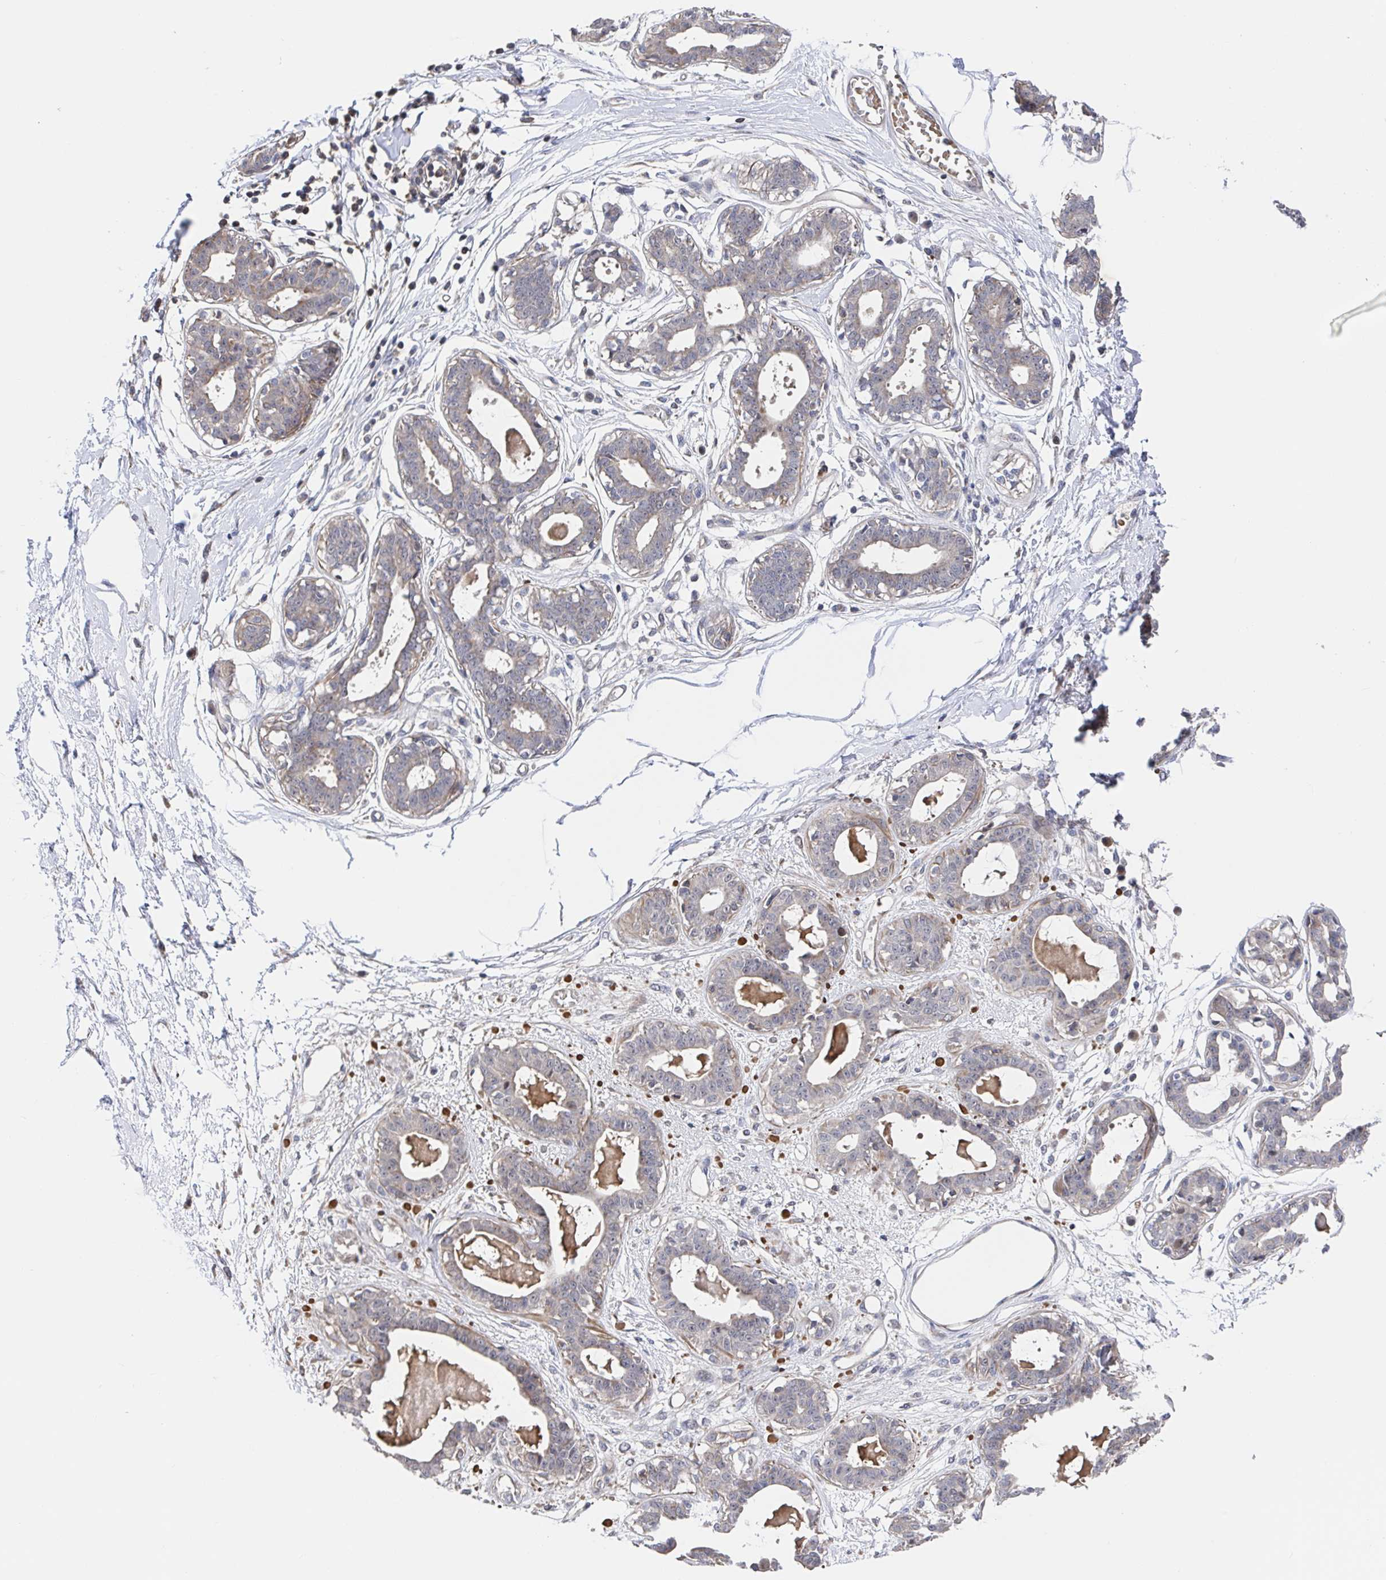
{"staining": {"intensity": "negative", "quantity": "none", "location": "none"}, "tissue": "breast", "cell_type": "Adipocytes", "image_type": "normal", "snomed": [{"axis": "morphology", "description": "Normal tissue, NOS"}, {"axis": "topography", "description": "Breast"}], "caption": "Human breast stained for a protein using immunohistochemistry shows no staining in adipocytes.", "gene": "DHRS12", "patient": {"sex": "female", "age": 45}}